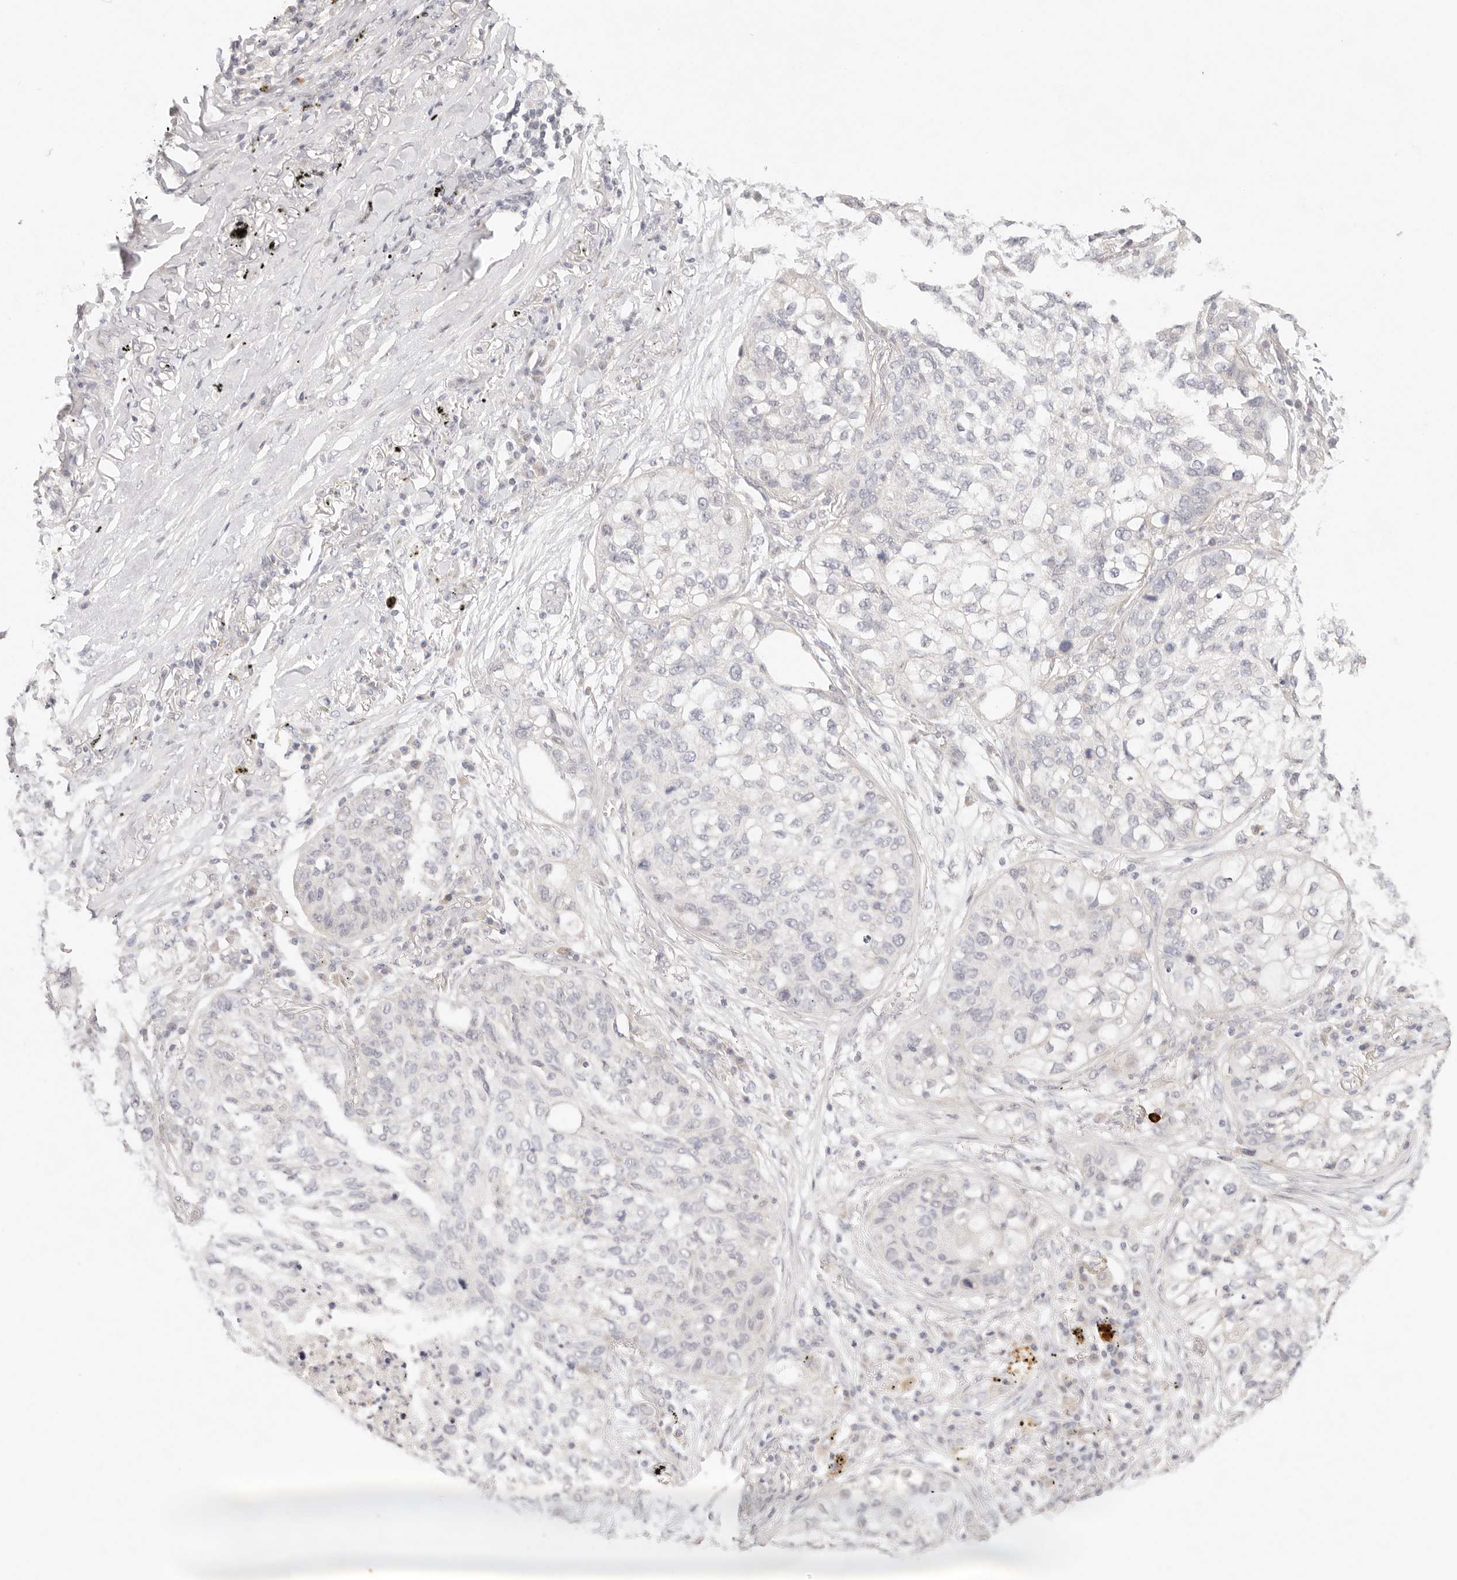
{"staining": {"intensity": "negative", "quantity": "none", "location": "none"}, "tissue": "lung cancer", "cell_type": "Tumor cells", "image_type": "cancer", "snomed": [{"axis": "morphology", "description": "Squamous cell carcinoma, NOS"}, {"axis": "topography", "description": "Lung"}], "caption": "Histopathology image shows no protein staining in tumor cells of lung cancer tissue.", "gene": "GPR156", "patient": {"sex": "female", "age": 63}}